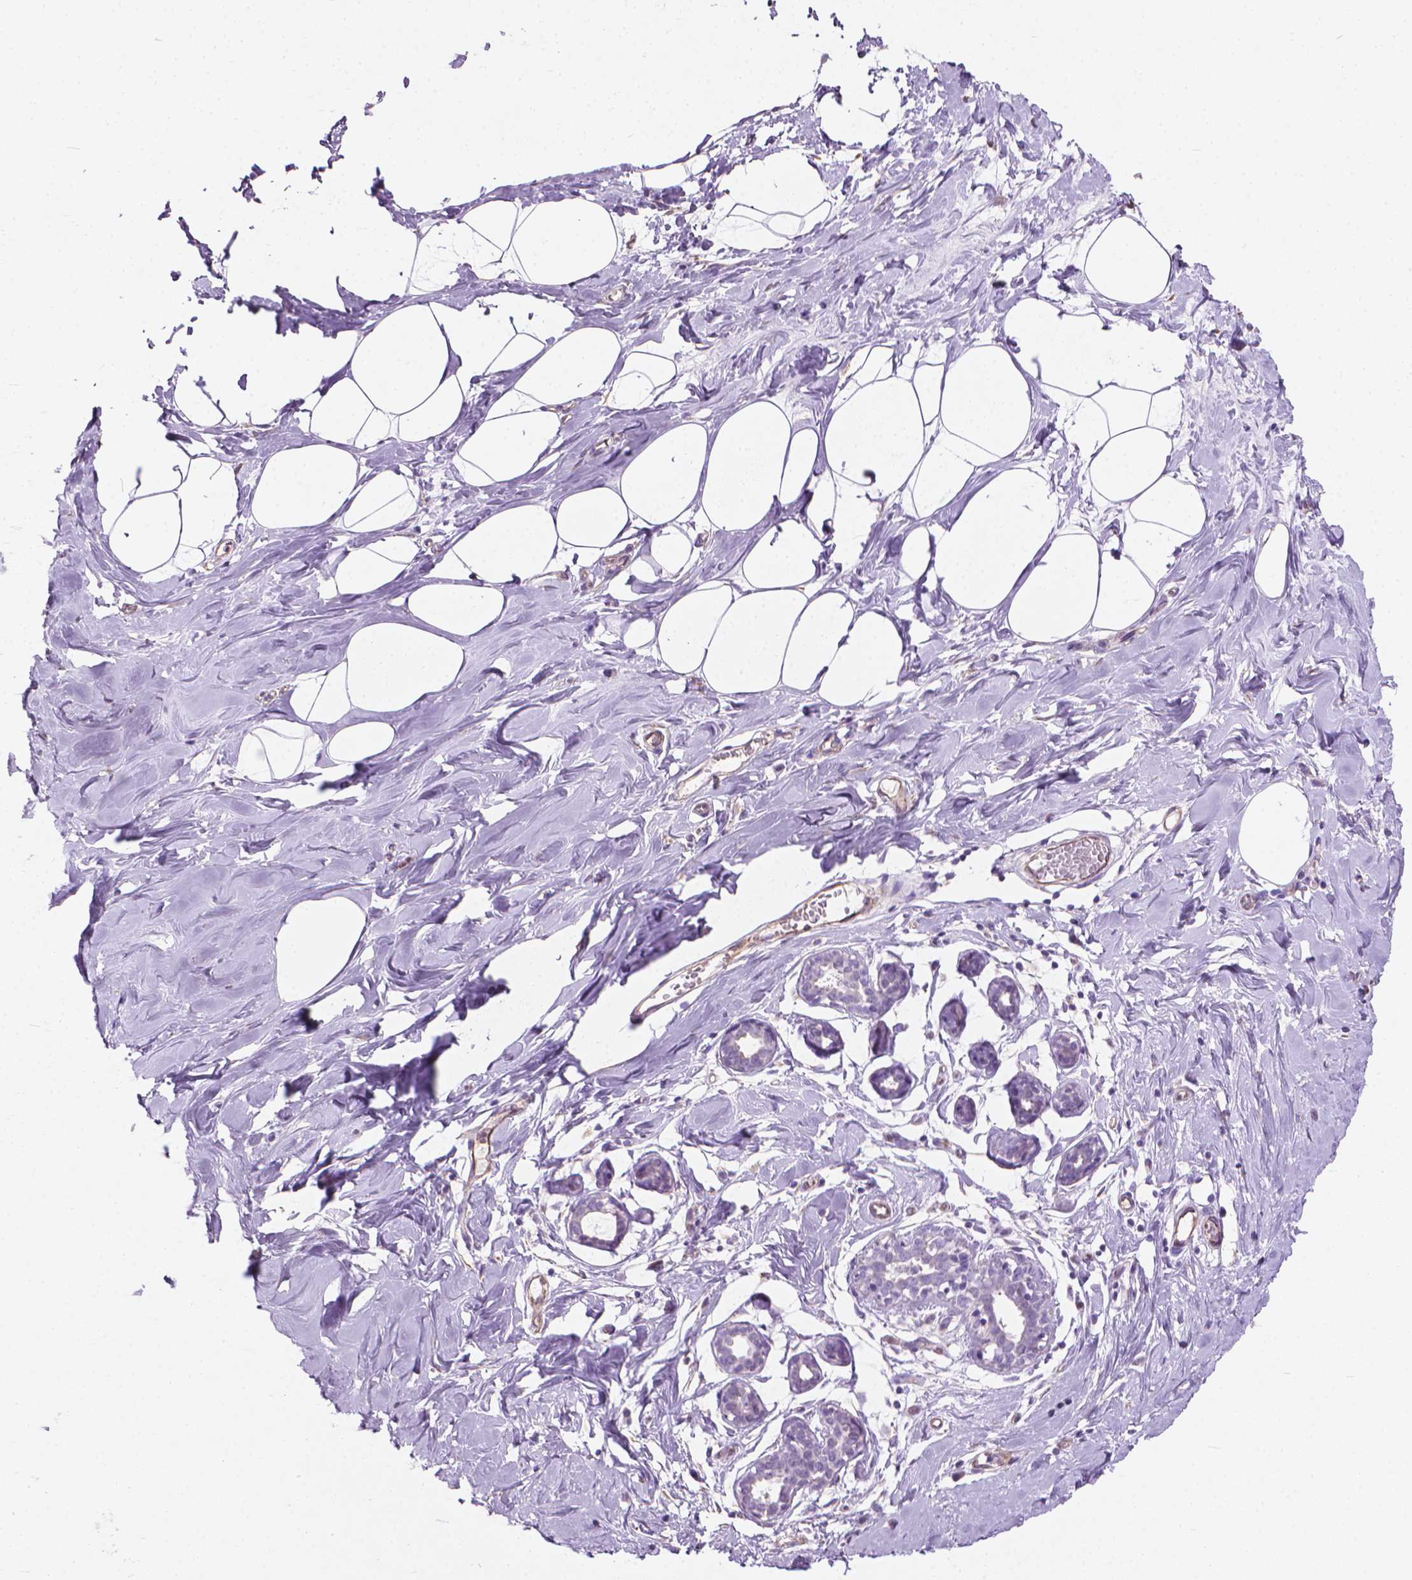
{"staining": {"intensity": "negative", "quantity": "none", "location": "none"}, "tissue": "breast", "cell_type": "Adipocytes", "image_type": "normal", "snomed": [{"axis": "morphology", "description": "Normal tissue, NOS"}, {"axis": "topography", "description": "Breast"}], "caption": "A high-resolution photomicrograph shows IHC staining of unremarkable breast, which demonstrates no significant positivity in adipocytes.", "gene": "KRT73", "patient": {"sex": "female", "age": 27}}